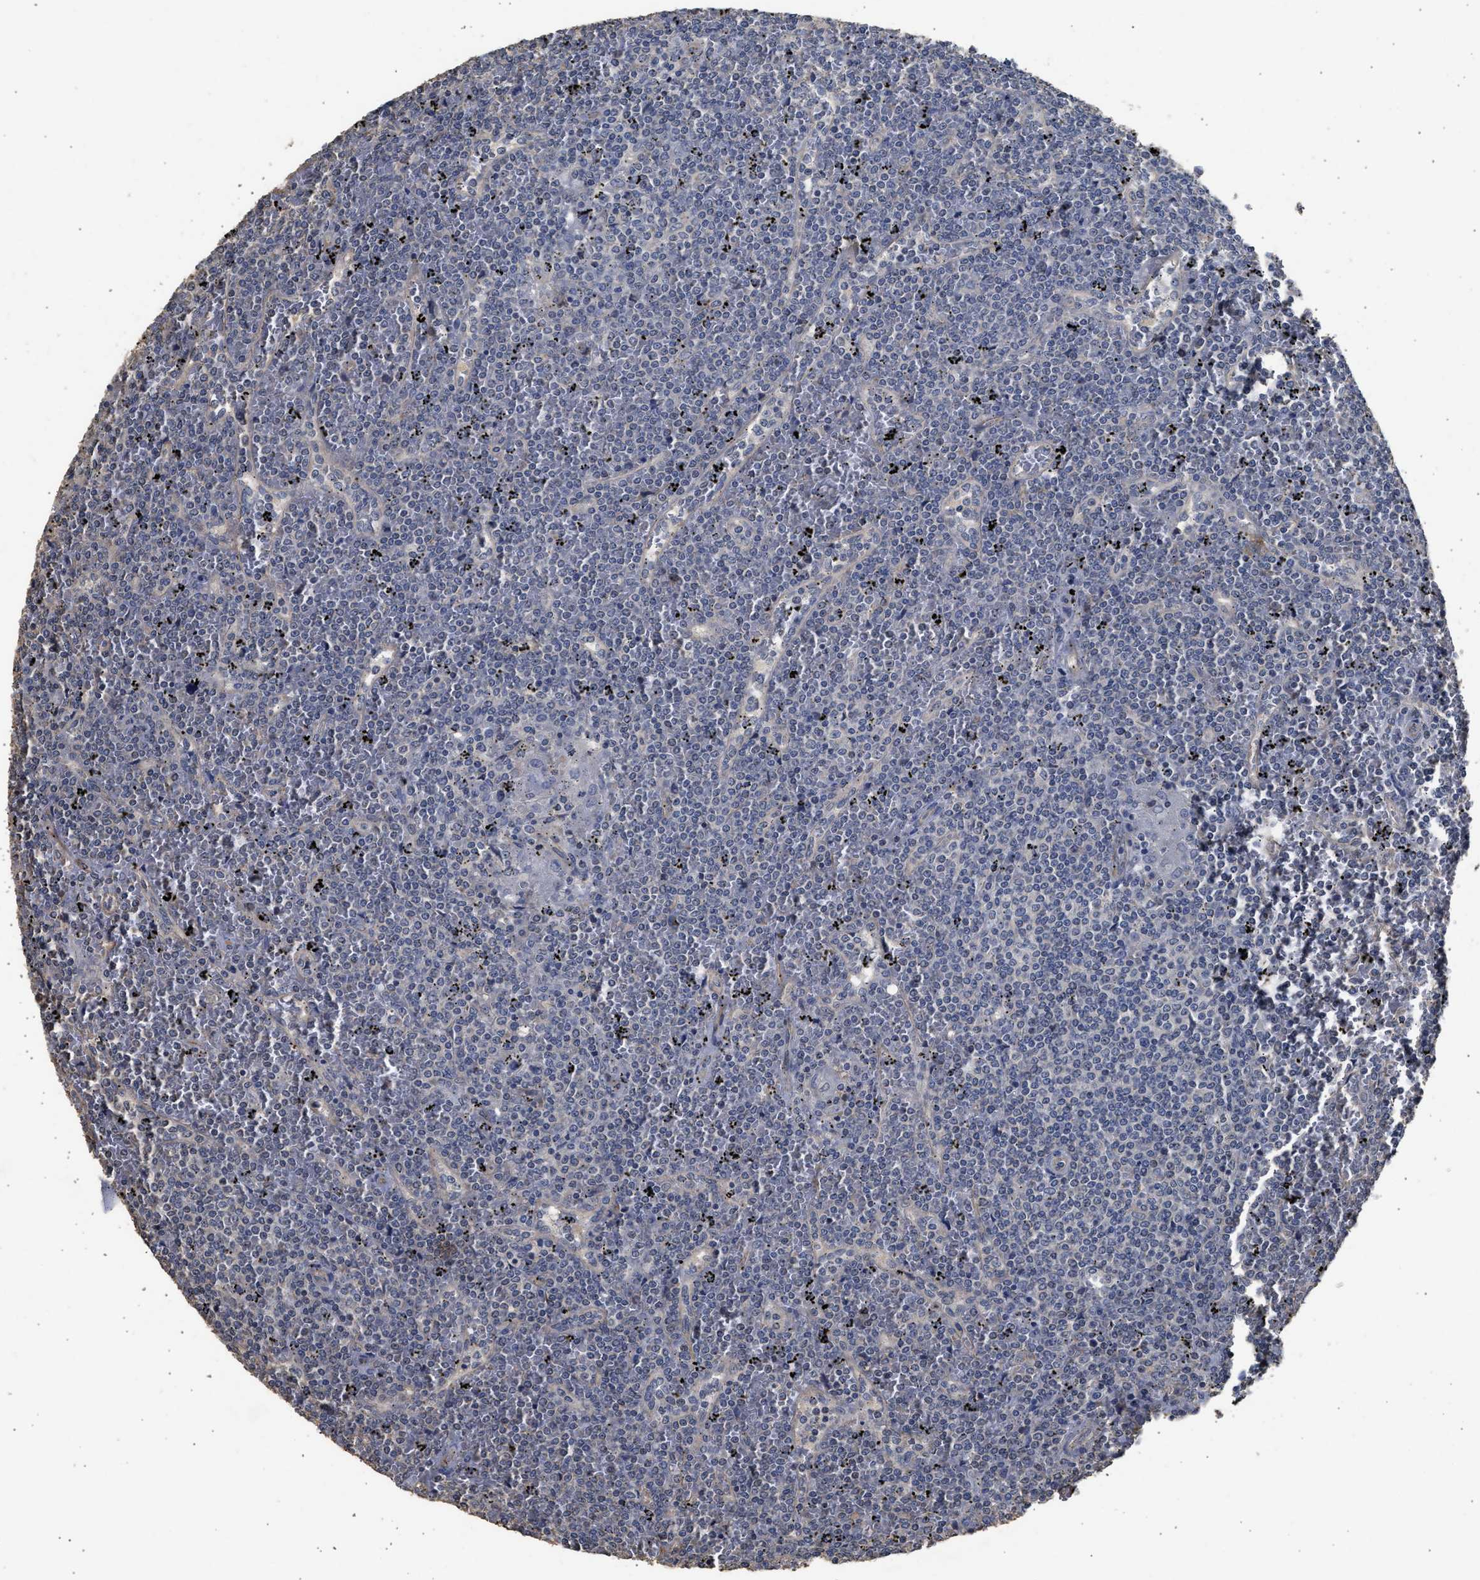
{"staining": {"intensity": "negative", "quantity": "none", "location": "none"}, "tissue": "lymphoma", "cell_type": "Tumor cells", "image_type": "cancer", "snomed": [{"axis": "morphology", "description": "Malignant lymphoma, non-Hodgkin's type, Low grade"}, {"axis": "topography", "description": "Spleen"}], "caption": "Low-grade malignant lymphoma, non-Hodgkin's type was stained to show a protein in brown. There is no significant expression in tumor cells.", "gene": "SPINT2", "patient": {"sex": "female", "age": 19}}